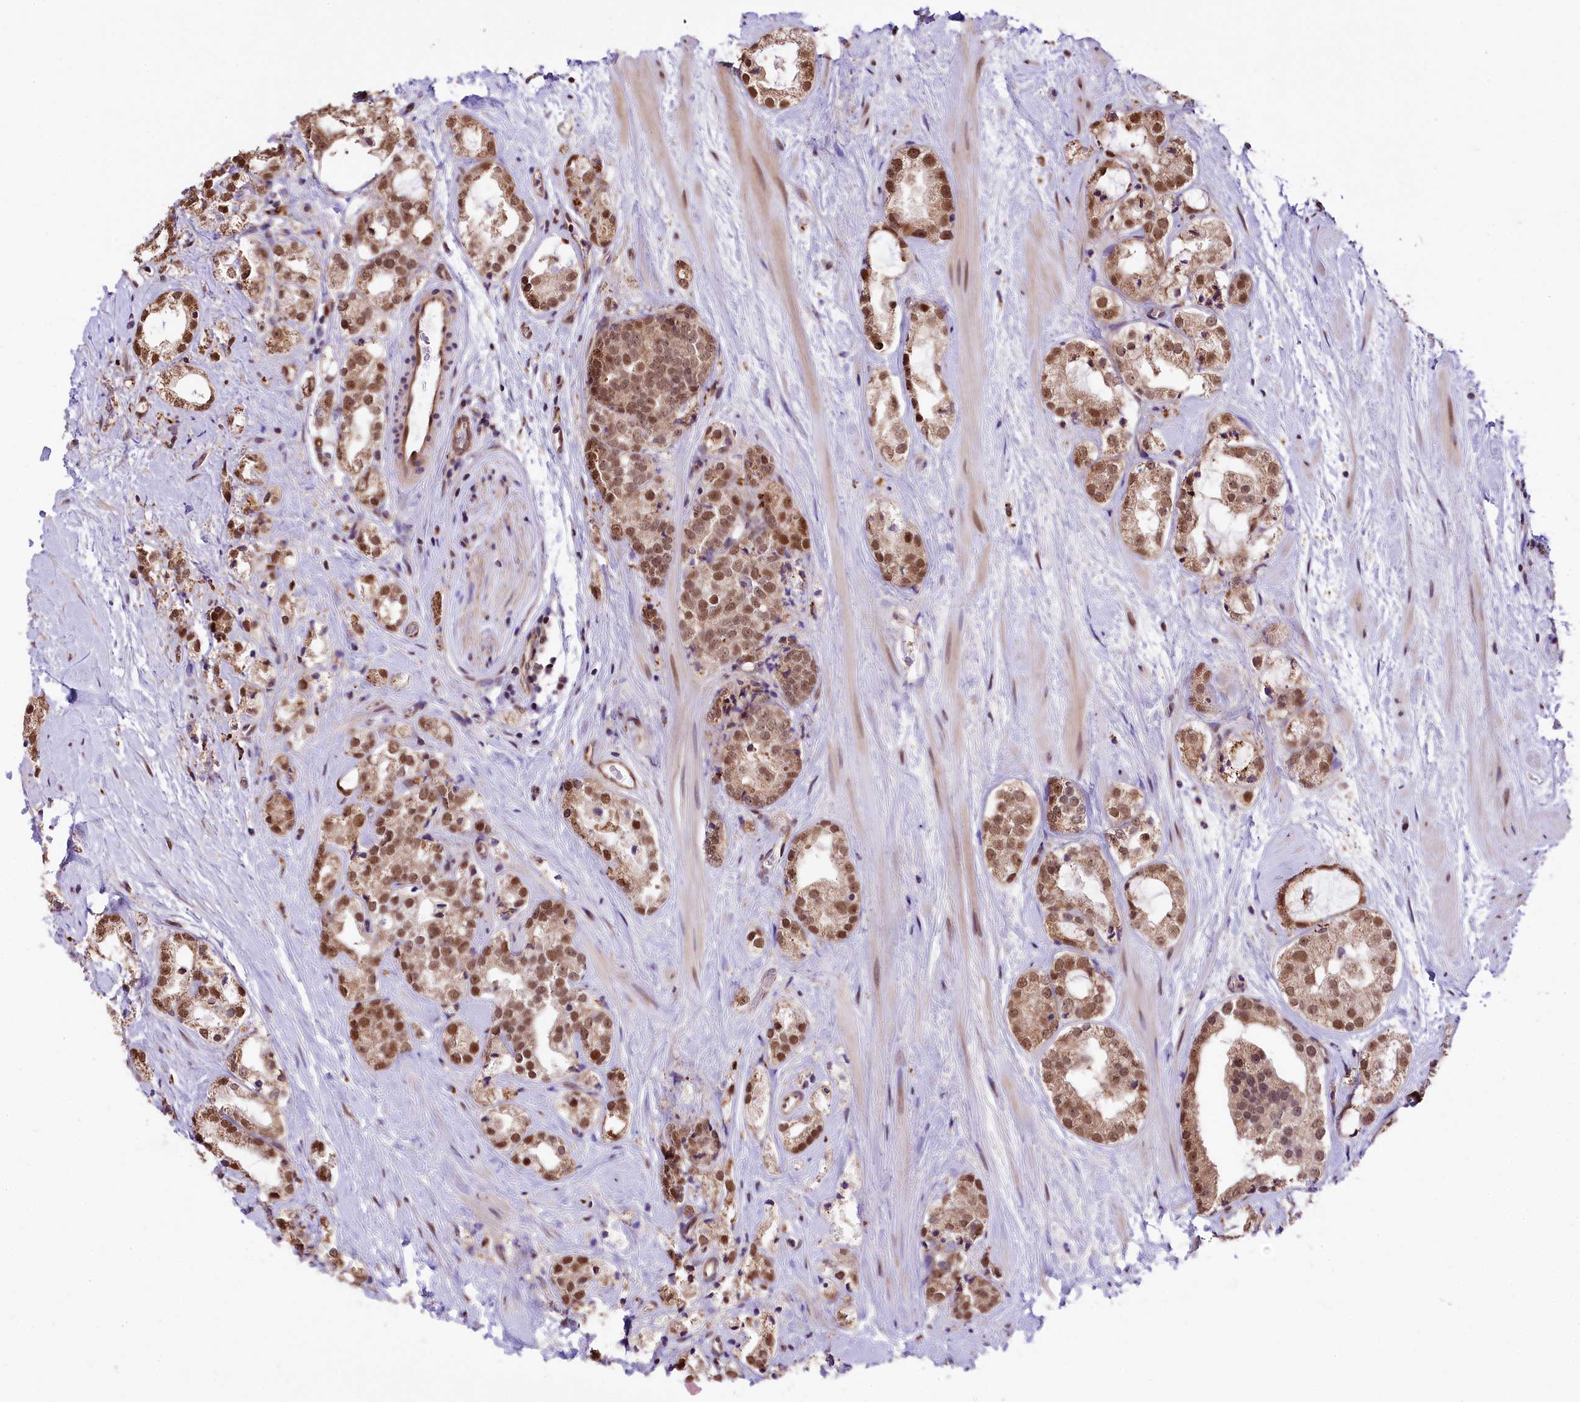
{"staining": {"intensity": "moderate", "quantity": ">75%", "location": "cytoplasmic/membranous,nuclear"}, "tissue": "prostate cancer", "cell_type": "Tumor cells", "image_type": "cancer", "snomed": [{"axis": "morphology", "description": "Adenocarcinoma, High grade"}, {"axis": "topography", "description": "Prostate"}], "caption": "Immunohistochemical staining of human prostate adenocarcinoma (high-grade) displays moderate cytoplasmic/membranous and nuclear protein expression in about >75% of tumor cells. The protein is stained brown, and the nuclei are stained in blue (DAB (3,3'-diaminobenzidine) IHC with brightfield microscopy, high magnification).", "gene": "MRPL54", "patient": {"sex": "male", "age": 64}}